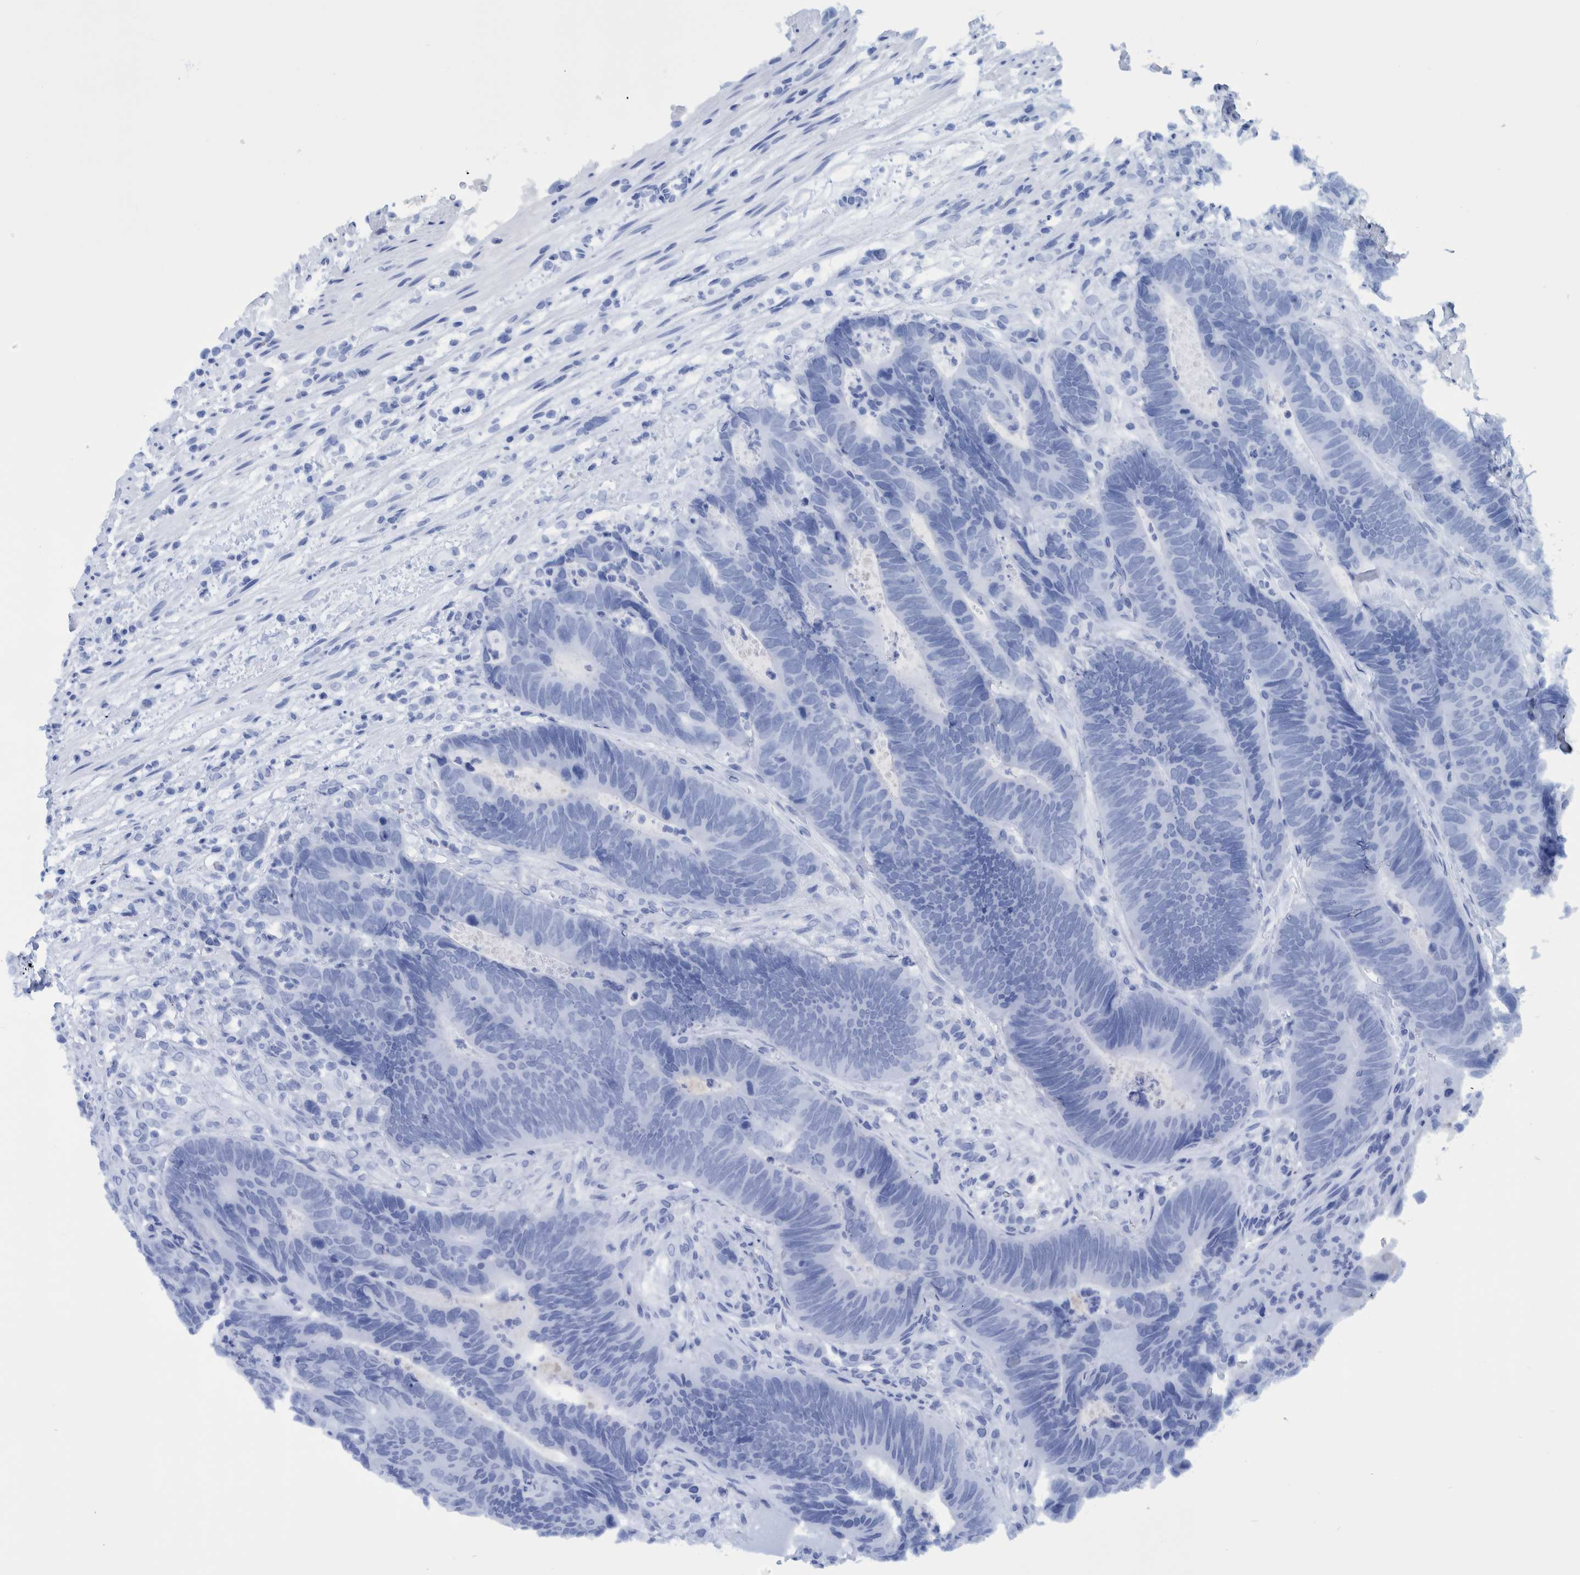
{"staining": {"intensity": "negative", "quantity": "none", "location": "none"}, "tissue": "colorectal cancer", "cell_type": "Tumor cells", "image_type": "cancer", "snomed": [{"axis": "morphology", "description": "Adenocarcinoma, NOS"}, {"axis": "topography", "description": "Colon"}], "caption": "Immunohistochemical staining of human adenocarcinoma (colorectal) demonstrates no significant expression in tumor cells.", "gene": "BZW2", "patient": {"sex": "male", "age": 56}}